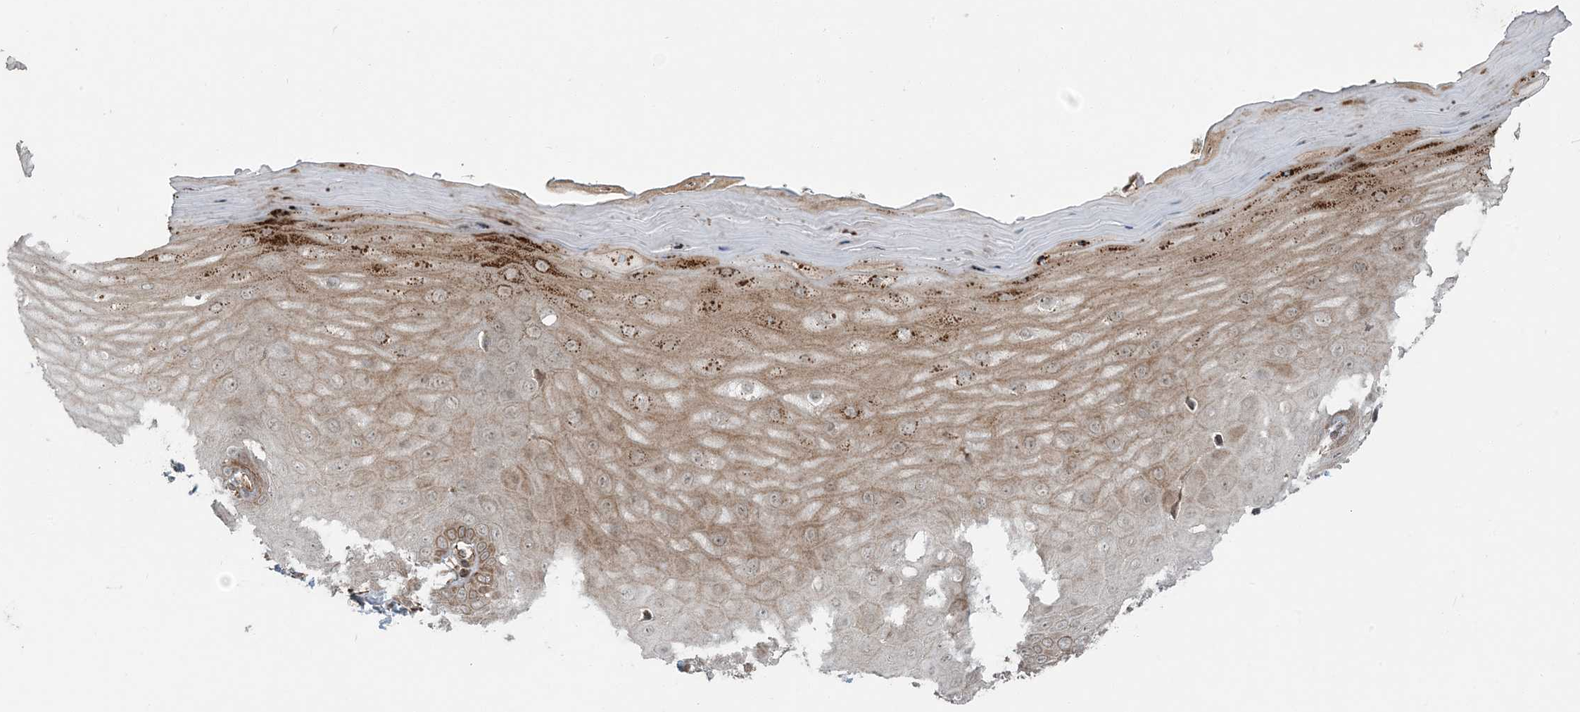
{"staining": {"intensity": "negative", "quantity": "none", "location": "none"}, "tissue": "cervix", "cell_type": "Glandular cells", "image_type": "normal", "snomed": [{"axis": "morphology", "description": "Normal tissue, NOS"}, {"axis": "topography", "description": "Cervix"}], "caption": "Immunohistochemistry of benign human cervix demonstrates no expression in glandular cells.", "gene": "EDEM2", "patient": {"sex": "female", "age": 55}}